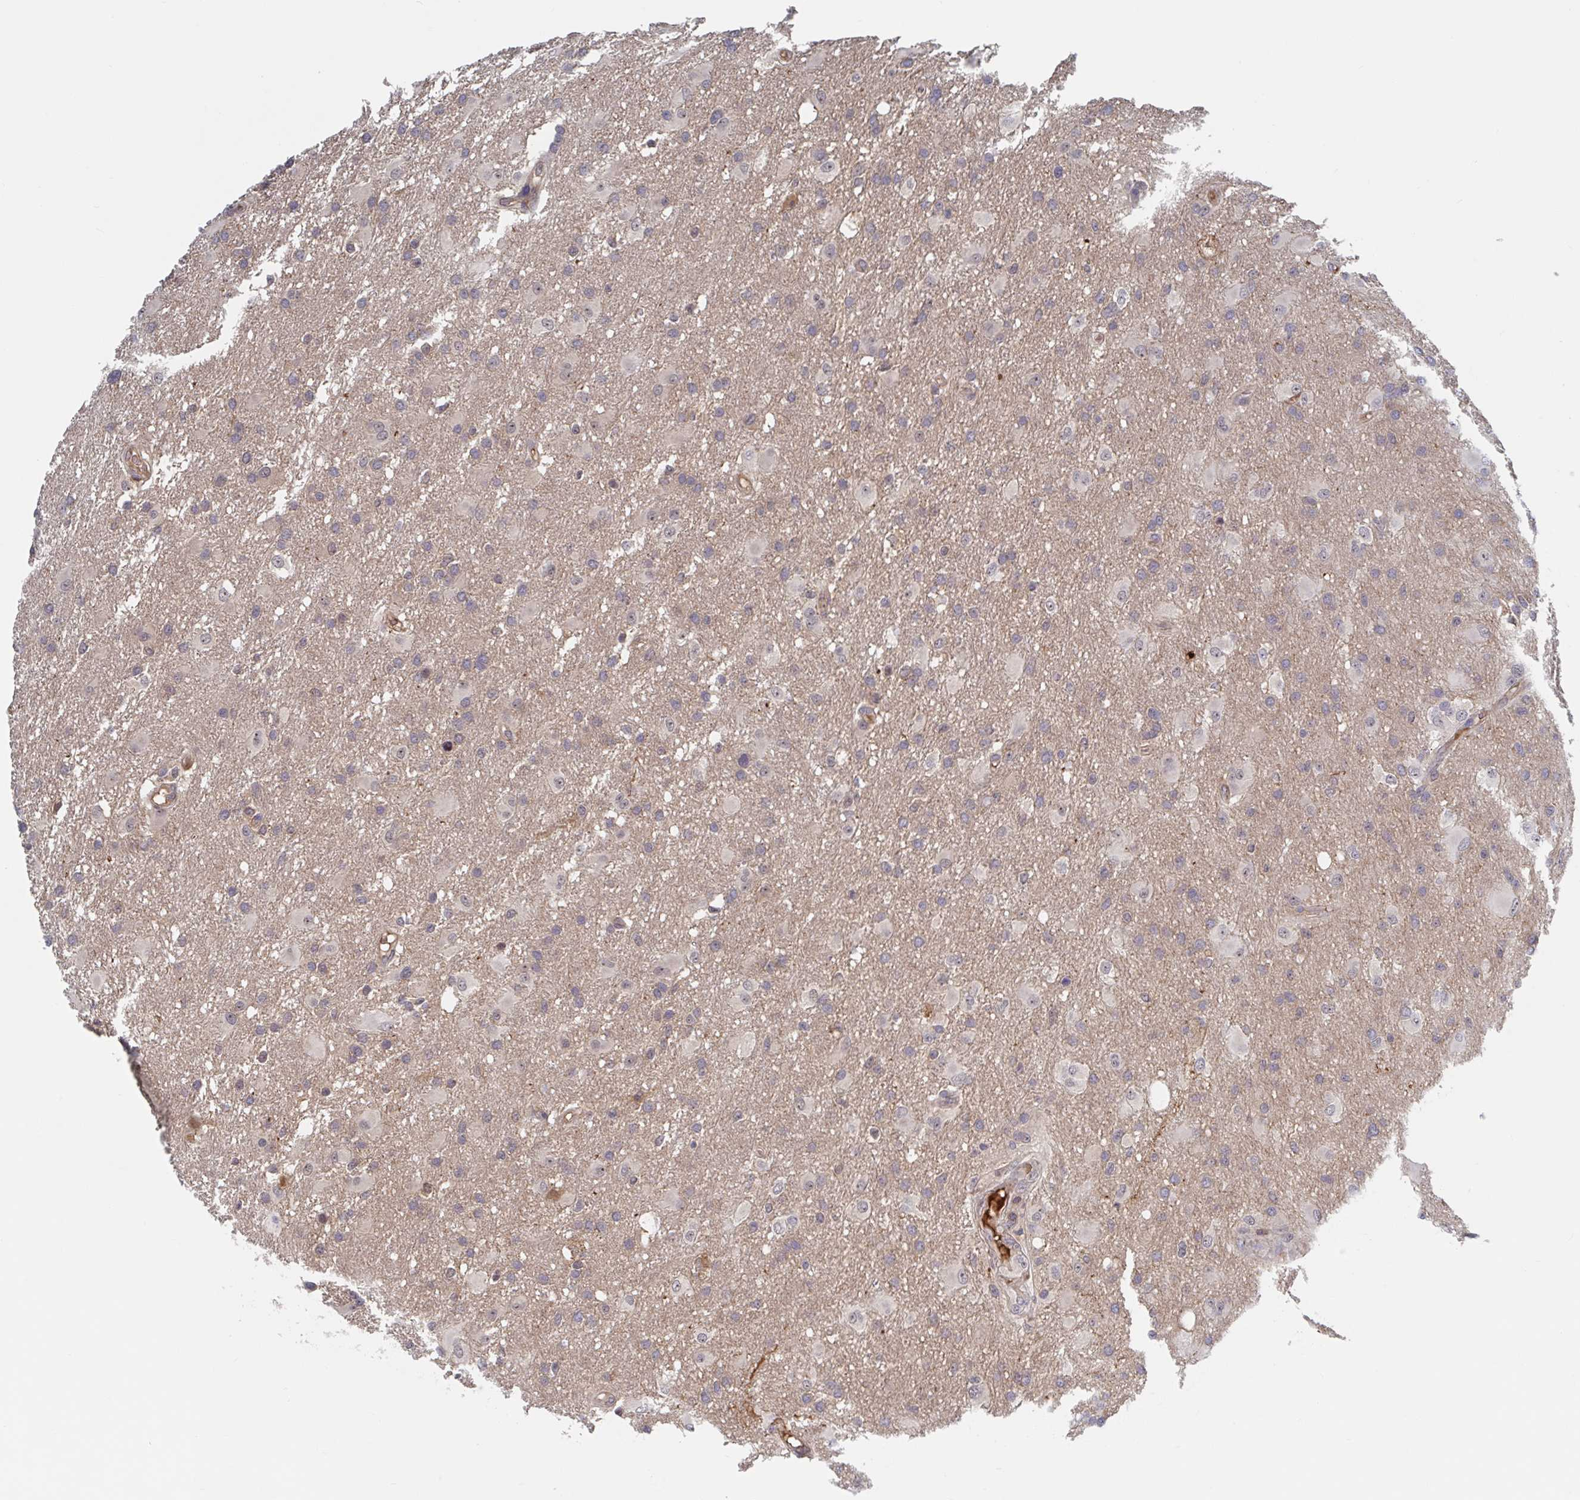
{"staining": {"intensity": "negative", "quantity": "none", "location": "none"}, "tissue": "glioma", "cell_type": "Tumor cells", "image_type": "cancer", "snomed": [{"axis": "morphology", "description": "Glioma, malignant, High grade"}, {"axis": "topography", "description": "Brain"}], "caption": "Tumor cells are negative for brown protein staining in malignant glioma (high-grade).", "gene": "DHRS12", "patient": {"sex": "male", "age": 53}}